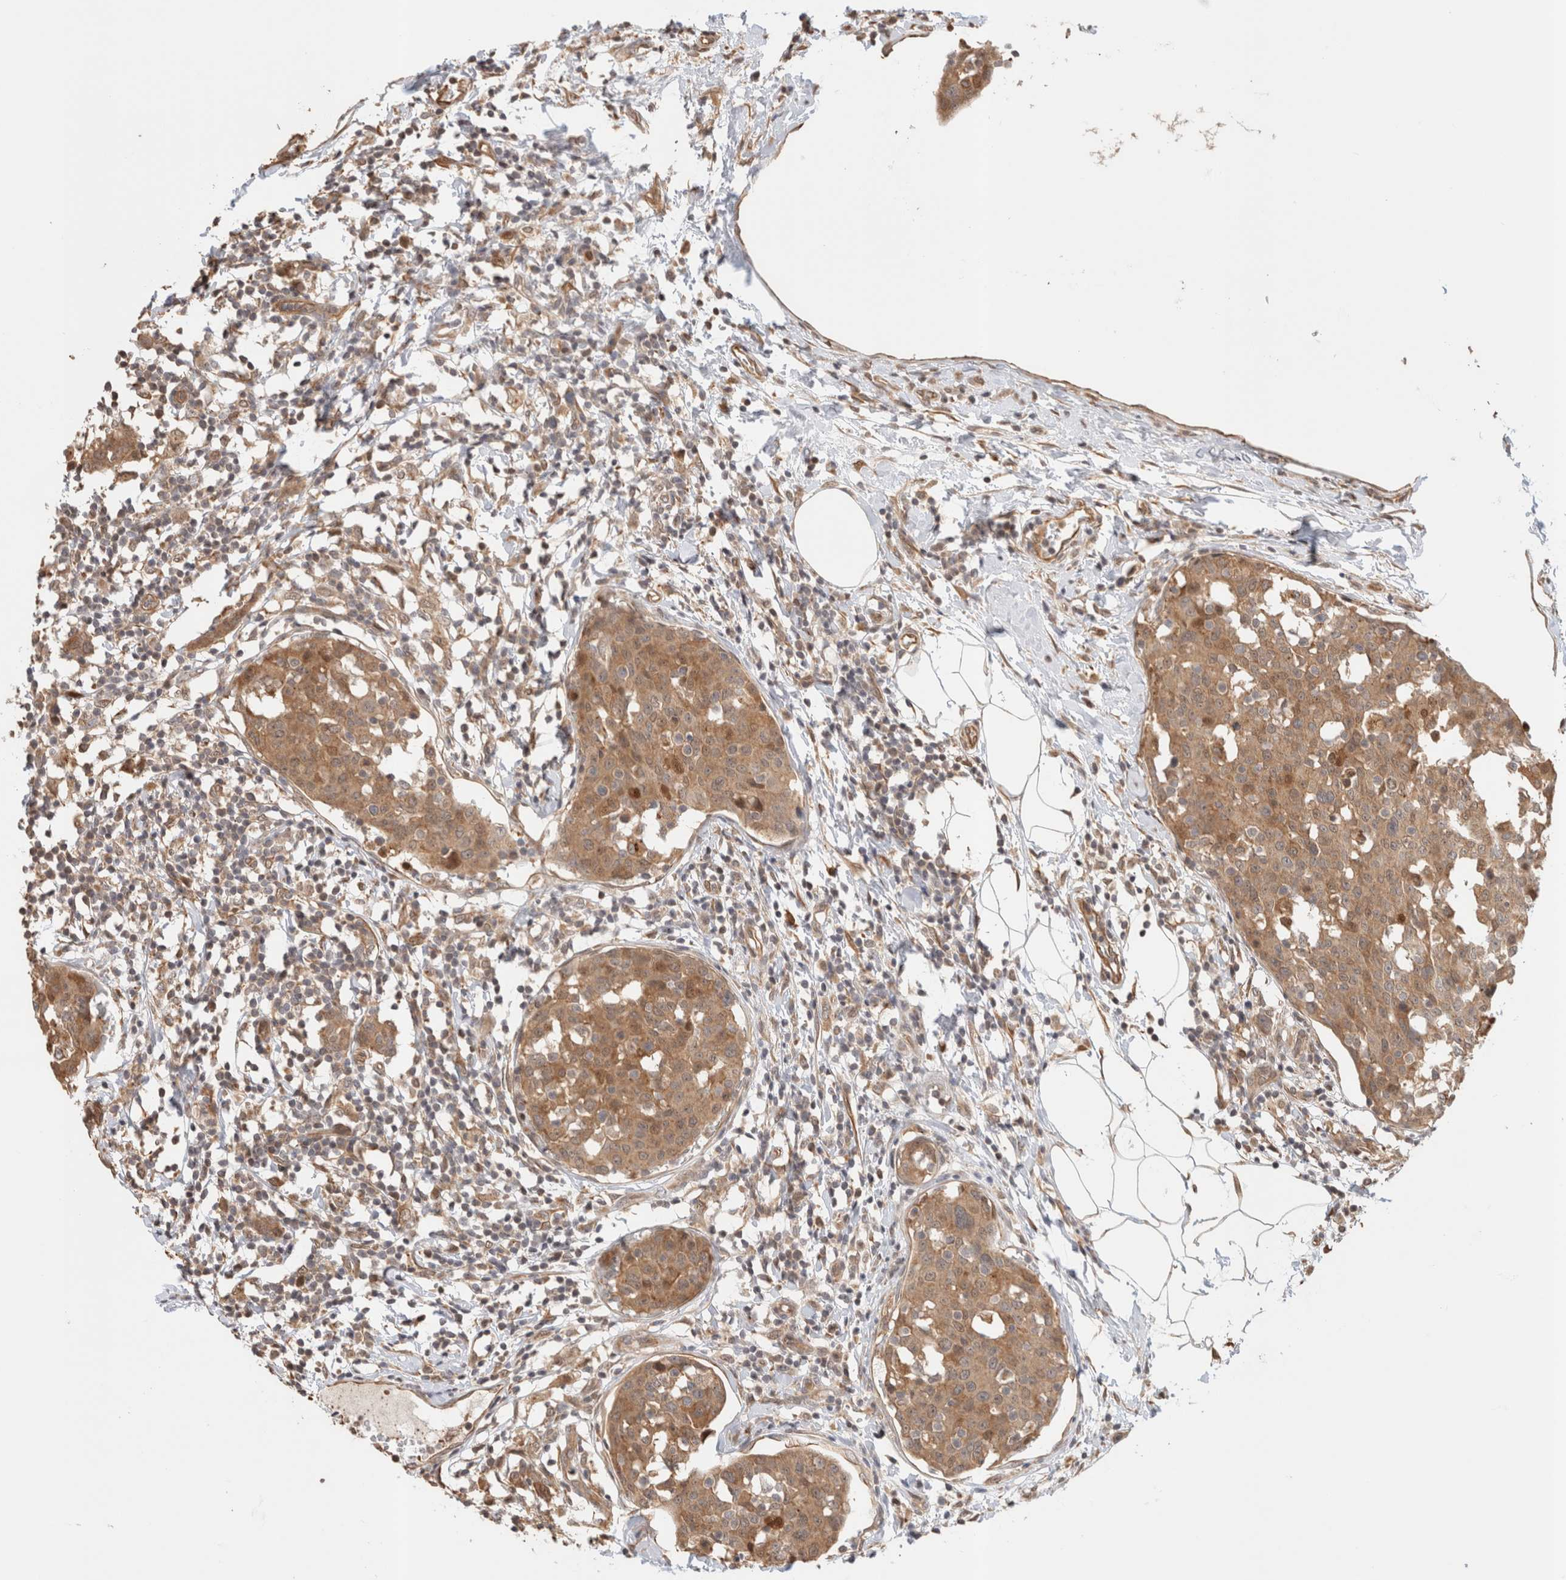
{"staining": {"intensity": "moderate", "quantity": ">75%", "location": "cytoplasmic/membranous"}, "tissue": "breast cancer", "cell_type": "Tumor cells", "image_type": "cancer", "snomed": [{"axis": "morphology", "description": "Normal tissue, NOS"}, {"axis": "morphology", "description": "Duct carcinoma"}, {"axis": "topography", "description": "Breast"}], "caption": "An image of human breast cancer (invasive ductal carcinoma) stained for a protein demonstrates moderate cytoplasmic/membranous brown staining in tumor cells. (Brightfield microscopy of DAB IHC at high magnification).", "gene": "OTUD6B", "patient": {"sex": "female", "age": 37}}